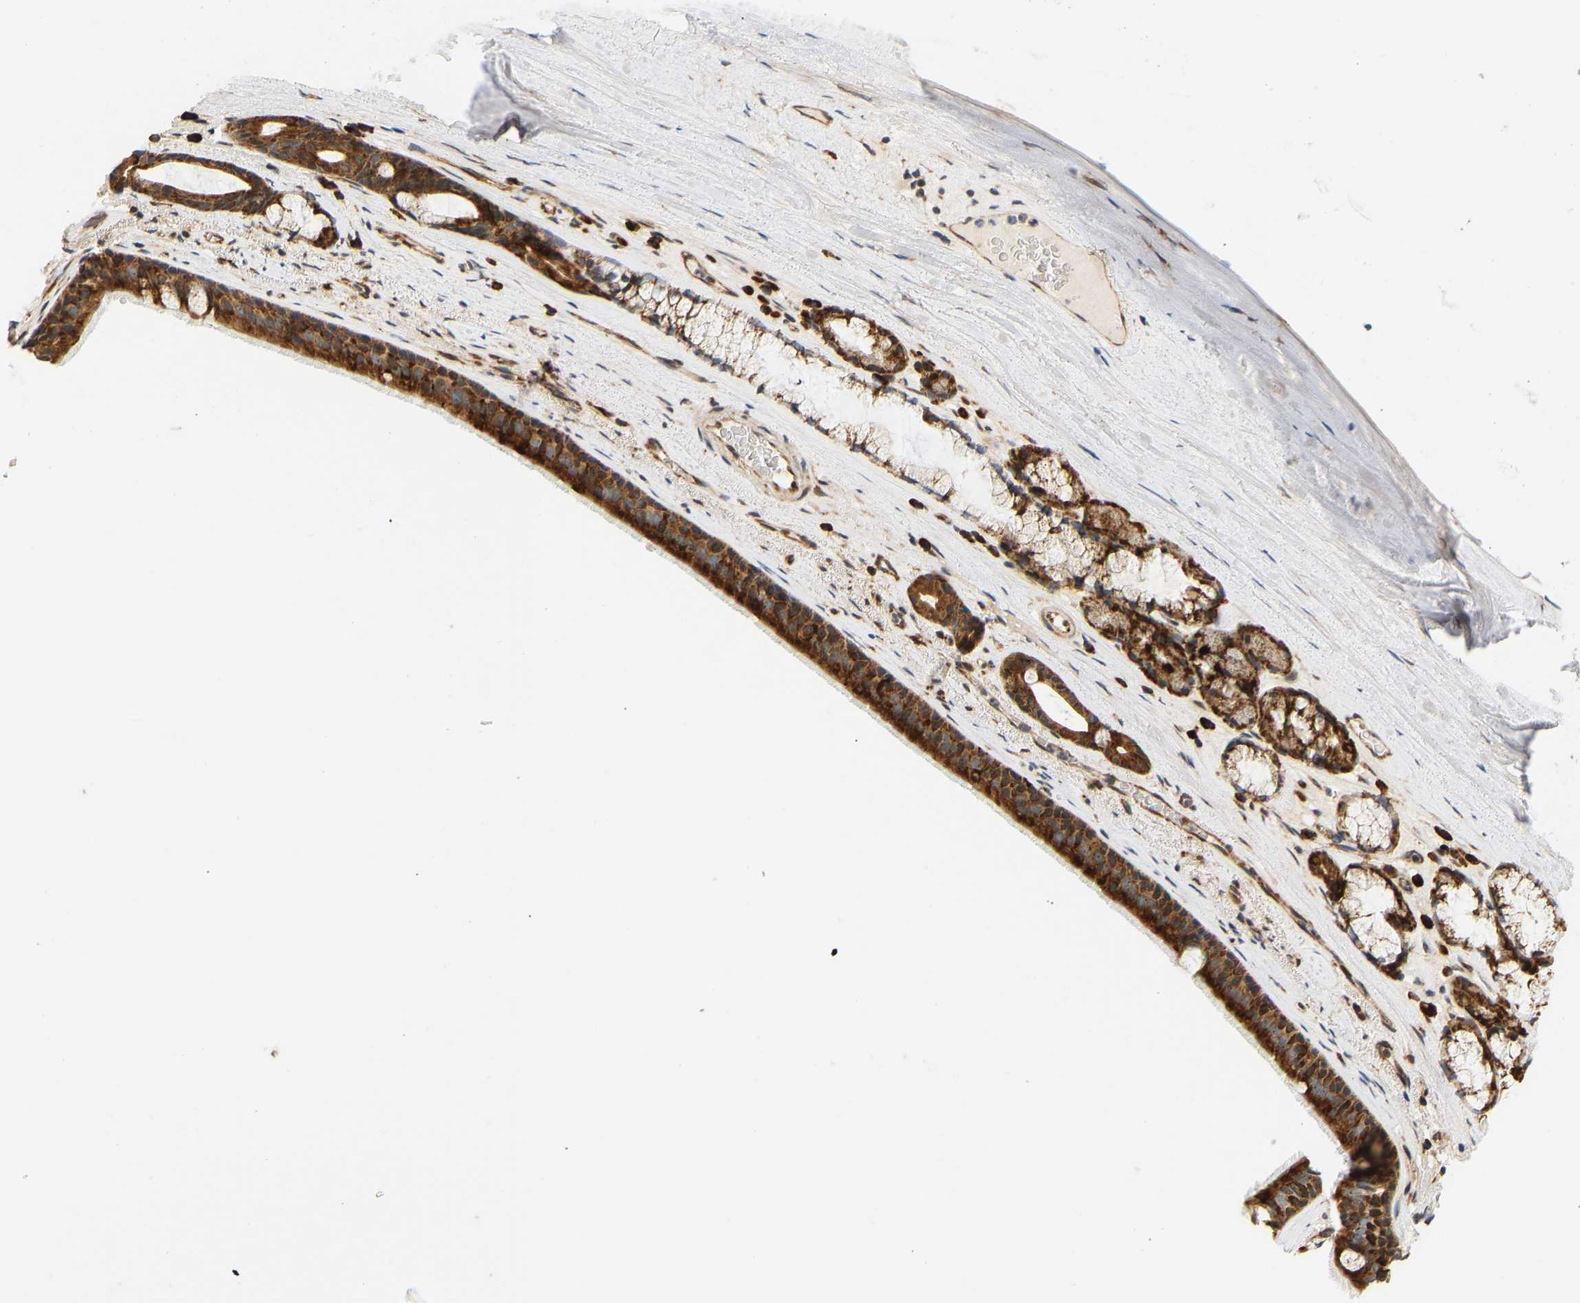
{"staining": {"intensity": "strong", "quantity": ">75%", "location": "cytoplasmic/membranous"}, "tissue": "bronchus", "cell_type": "Respiratory epithelial cells", "image_type": "normal", "snomed": [{"axis": "morphology", "description": "Normal tissue, NOS"}, {"axis": "topography", "description": "Cartilage tissue"}], "caption": "Protein staining displays strong cytoplasmic/membranous expression in about >75% of respiratory epithelial cells in benign bronchus. Nuclei are stained in blue.", "gene": "RPS14", "patient": {"sex": "female", "age": 63}}